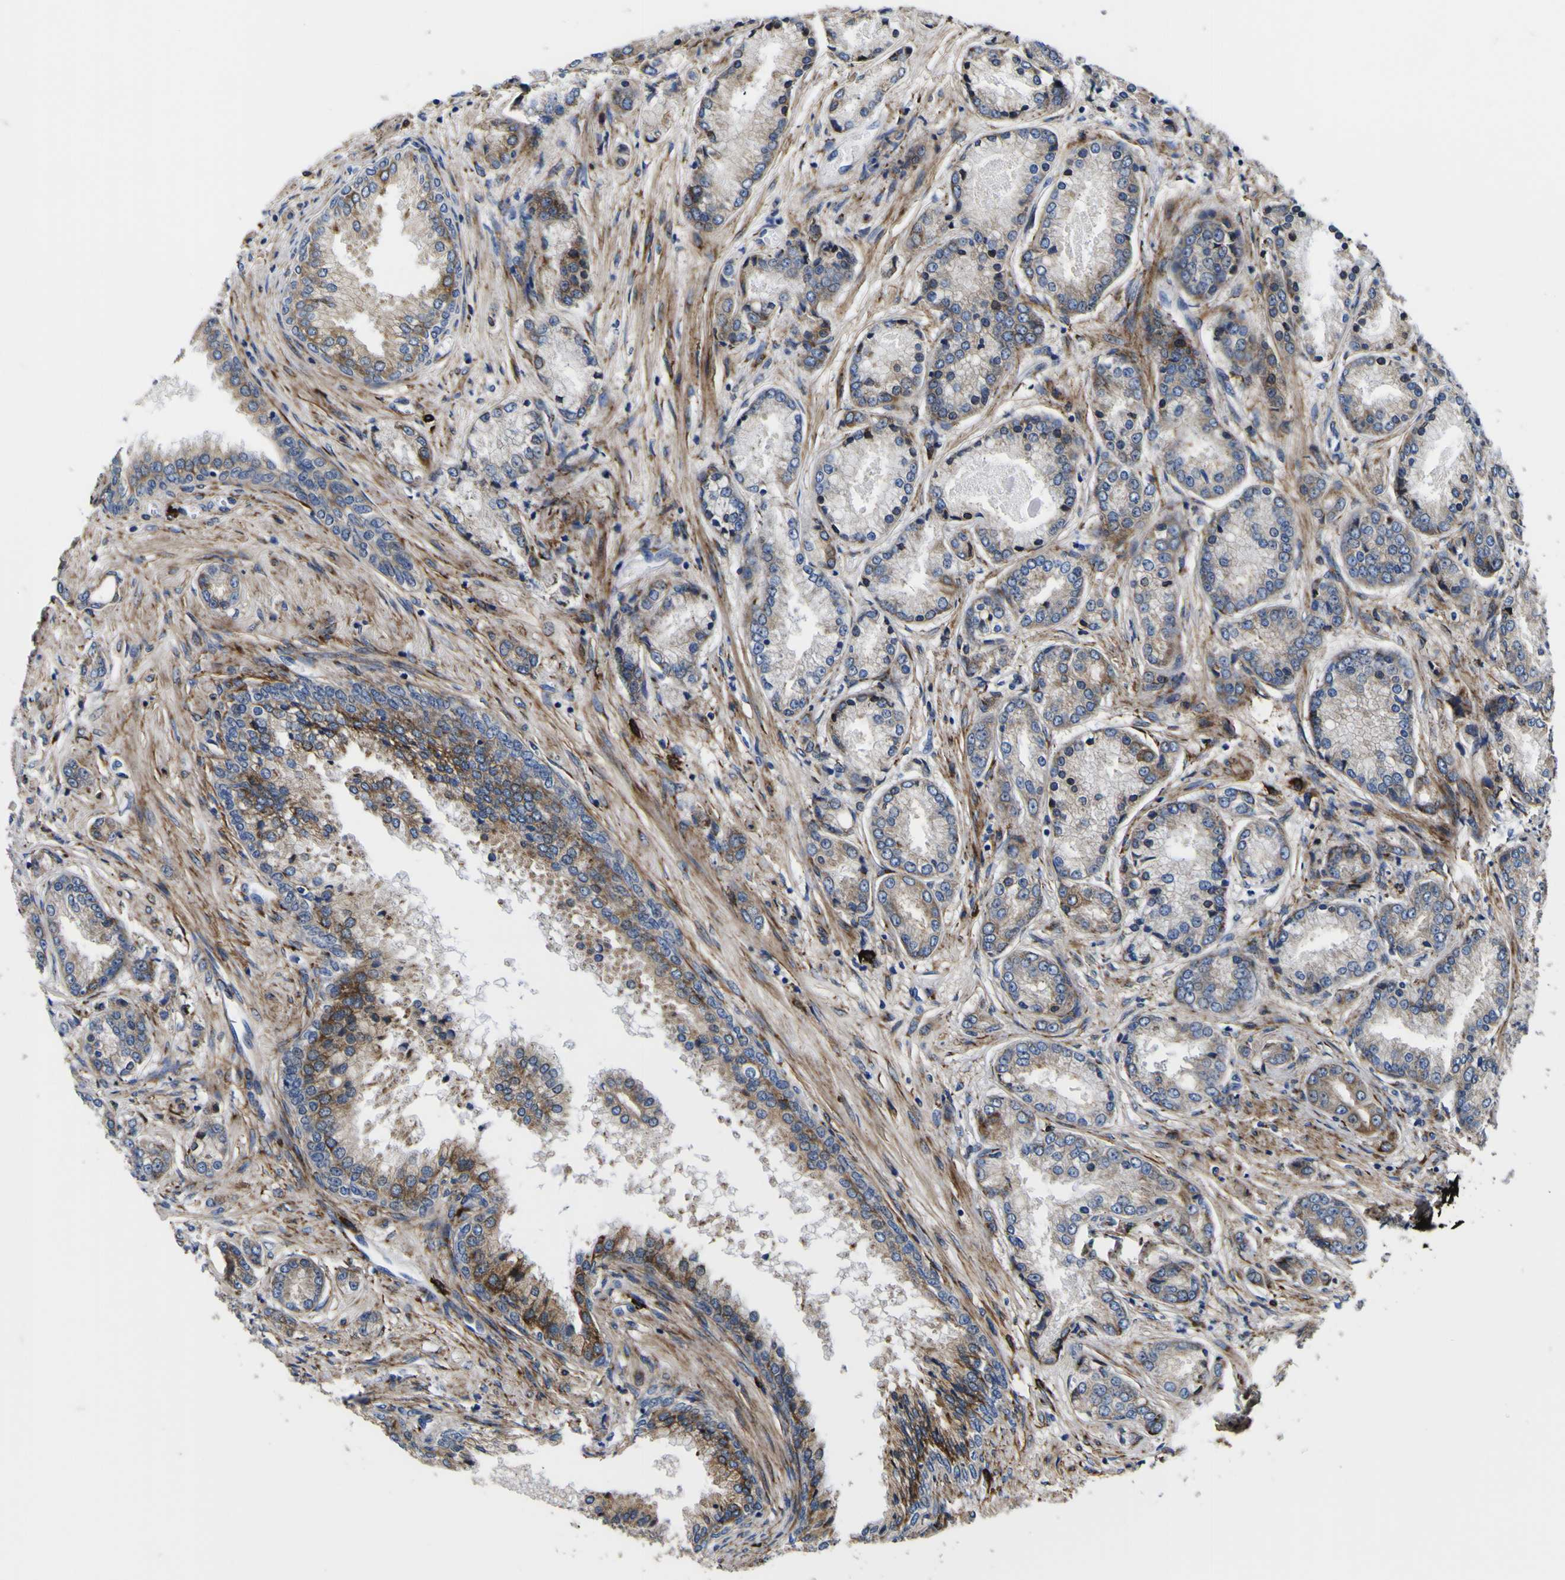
{"staining": {"intensity": "moderate", "quantity": "<25%", "location": "cytoplasmic/membranous"}, "tissue": "prostate cancer", "cell_type": "Tumor cells", "image_type": "cancer", "snomed": [{"axis": "morphology", "description": "Adenocarcinoma, High grade"}, {"axis": "topography", "description": "Prostate"}], "caption": "A brown stain shows moderate cytoplasmic/membranous expression of a protein in human prostate cancer tumor cells.", "gene": "SCD", "patient": {"sex": "male", "age": 59}}